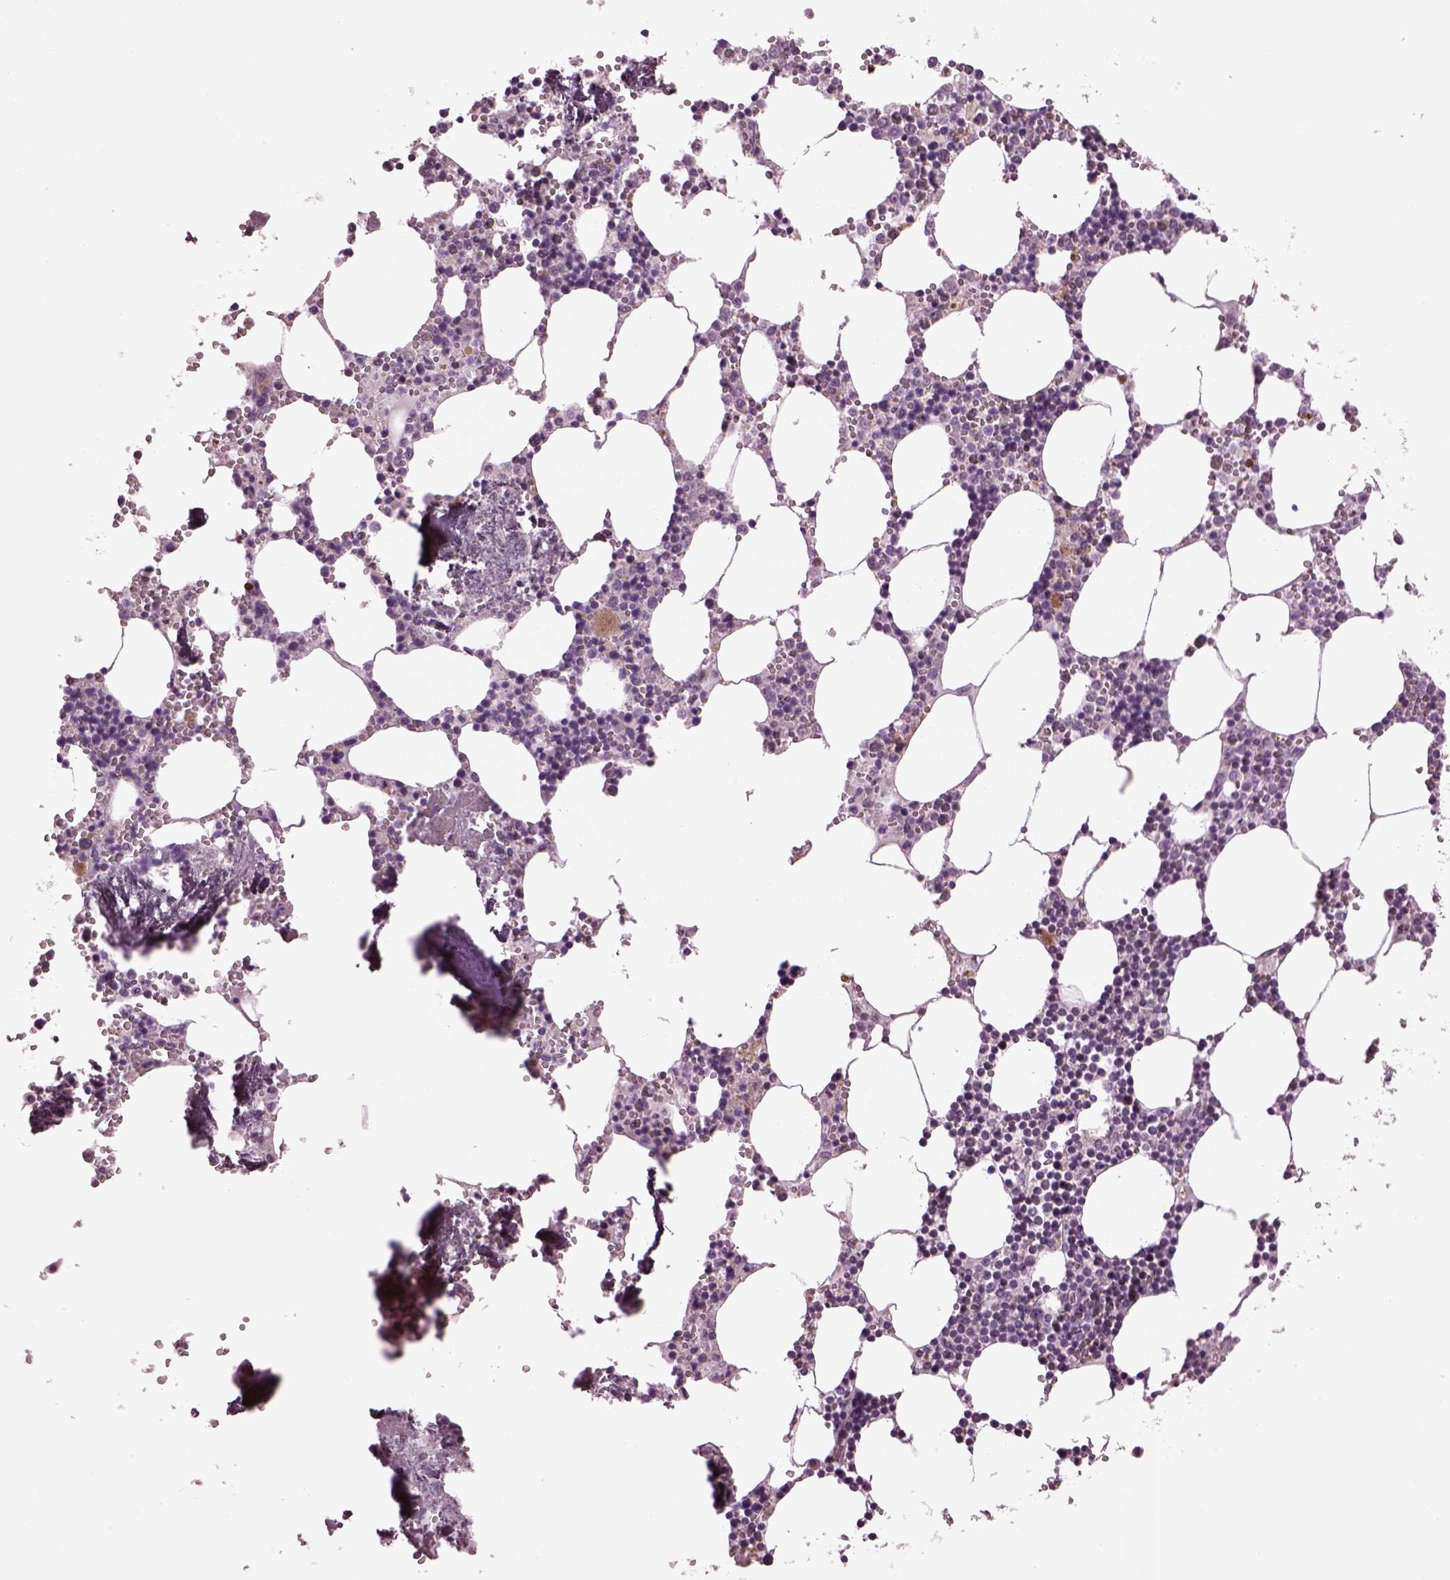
{"staining": {"intensity": "weak", "quantity": "<25%", "location": "cytoplasmic/membranous"}, "tissue": "bone marrow", "cell_type": "Hematopoietic cells", "image_type": "normal", "snomed": [{"axis": "morphology", "description": "Normal tissue, NOS"}, {"axis": "topography", "description": "Bone marrow"}], "caption": "This is an immunohistochemistry (IHC) histopathology image of unremarkable human bone marrow. There is no expression in hematopoietic cells.", "gene": "SPATA7", "patient": {"sex": "male", "age": 54}}